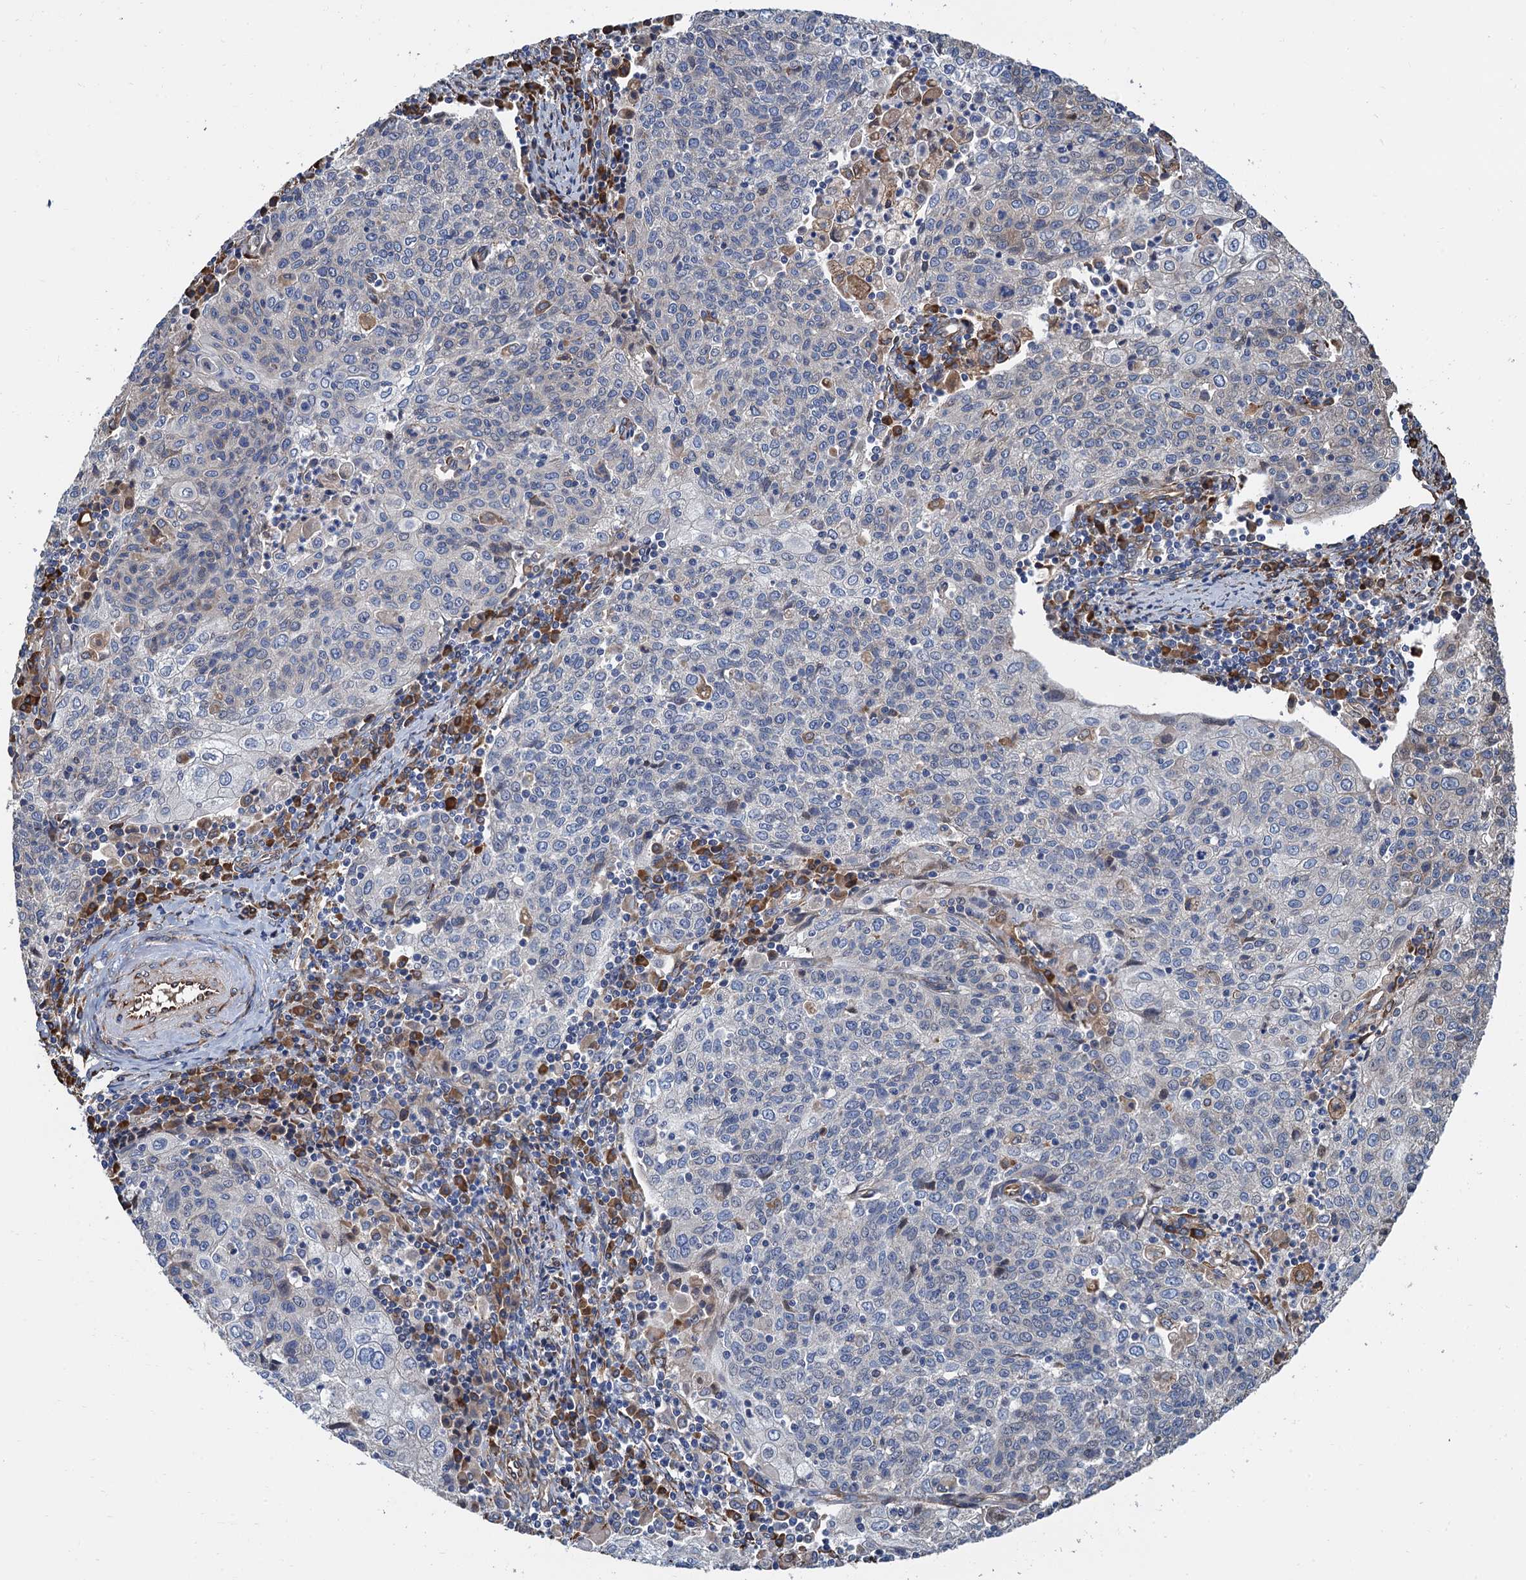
{"staining": {"intensity": "negative", "quantity": "none", "location": "none"}, "tissue": "cervical cancer", "cell_type": "Tumor cells", "image_type": "cancer", "snomed": [{"axis": "morphology", "description": "Squamous cell carcinoma, NOS"}, {"axis": "topography", "description": "Cervix"}], "caption": "An IHC photomicrograph of cervical cancer is shown. There is no staining in tumor cells of cervical cancer. (DAB immunohistochemistry (IHC), high magnification).", "gene": "CNNM1", "patient": {"sex": "female", "age": 48}}